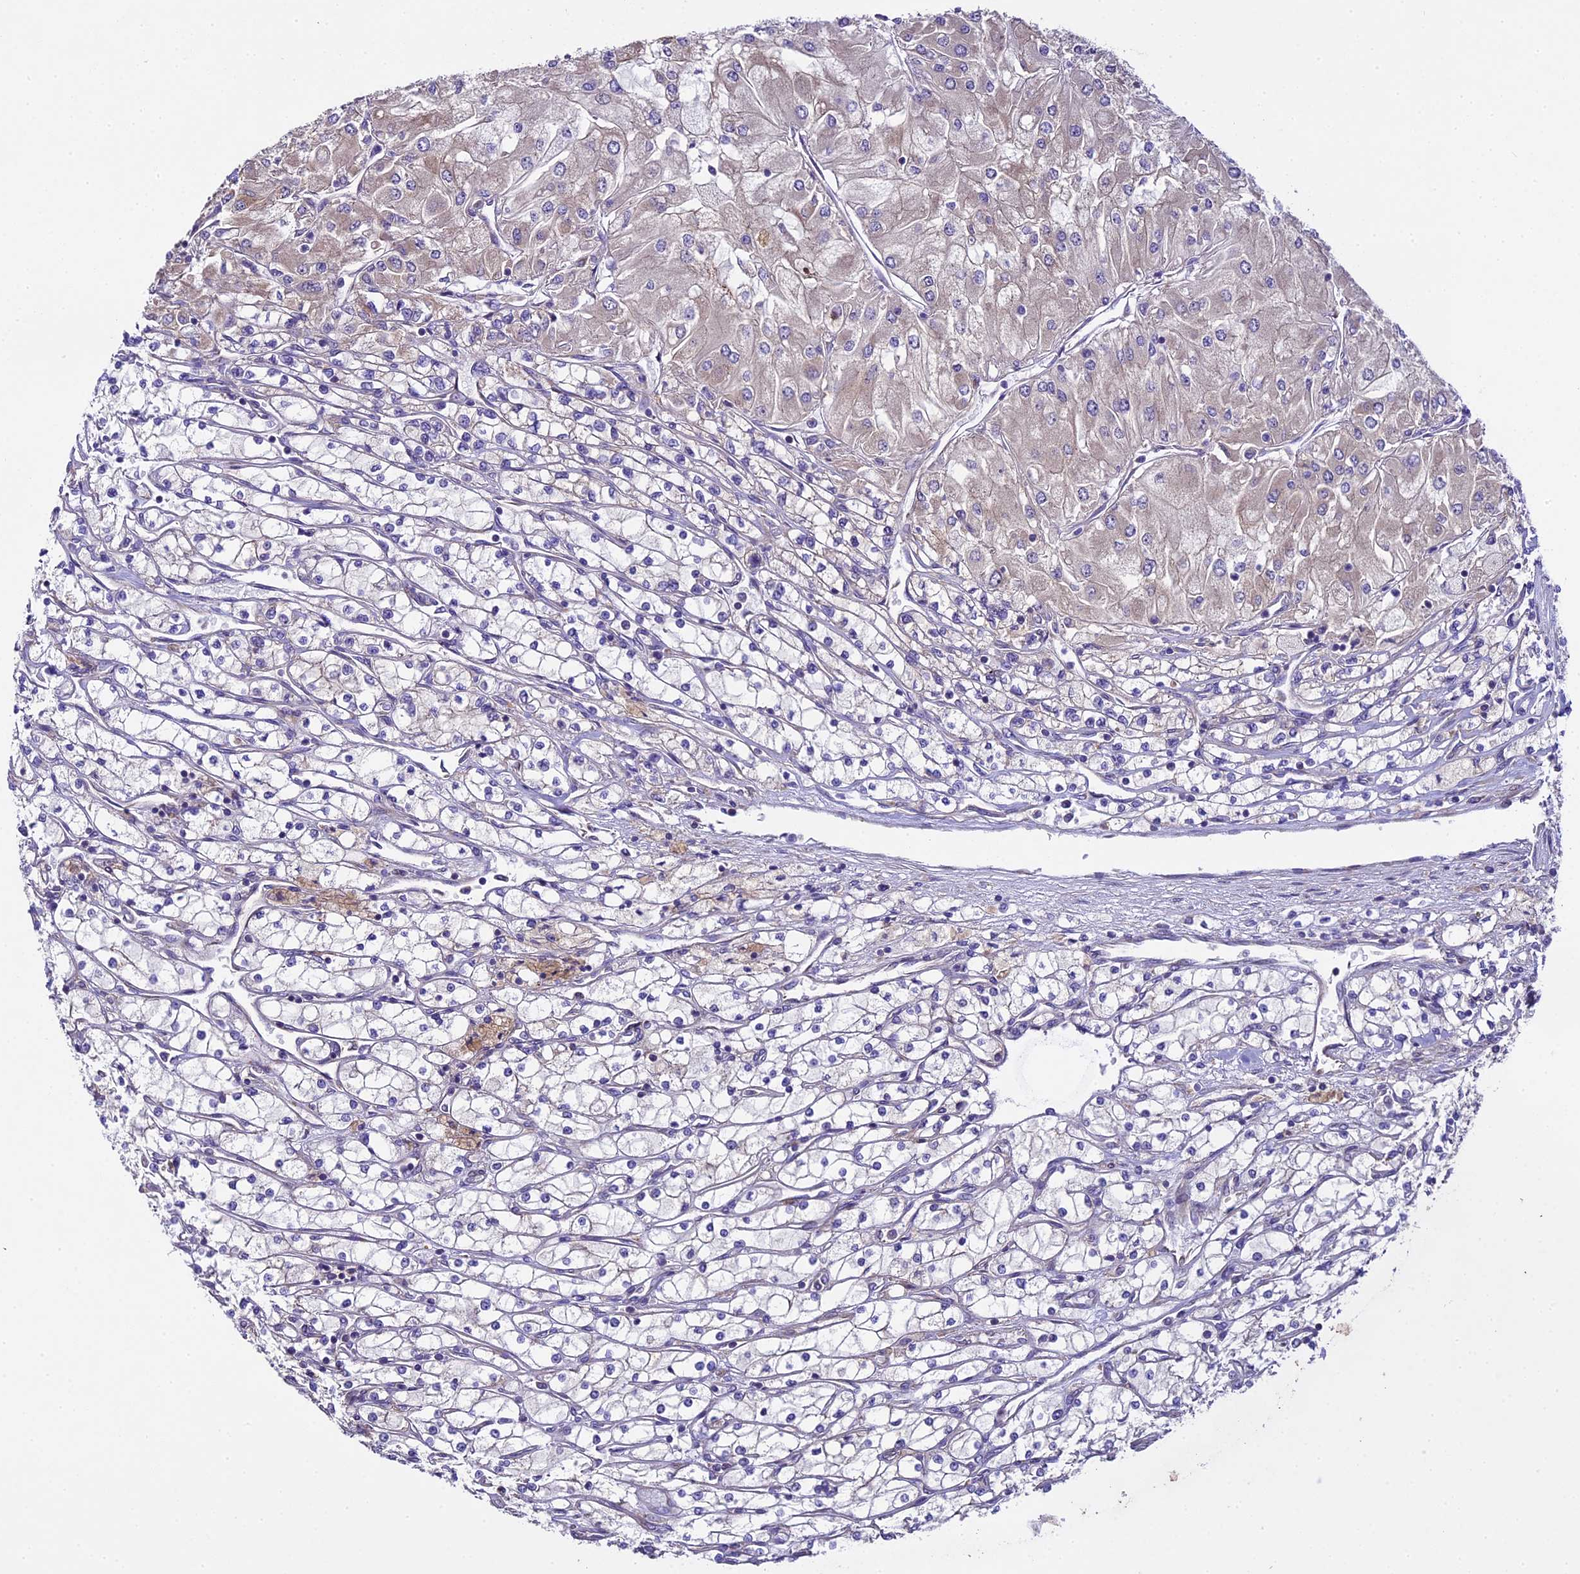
{"staining": {"intensity": "weak", "quantity": "<25%", "location": "cytoplasmic/membranous"}, "tissue": "renal cancer", "cell_type": "Tumor cells", "image_type": "cancer", "snomed": [{"axis": "morphology", "description": "Adenocarcinoma, NOS"}, {"axis": "topography", "description": "Kidney"}], "caption": "This histopathology image is of renal adenocarcinoma stained with immunohistochemistry (IHC) to label a protein in brown with the nuclei are counter-stained blue. There is no positivity in tumor cells.", "gene": "SPIRE1", "patient": {"sex": "male", "age": 80}}